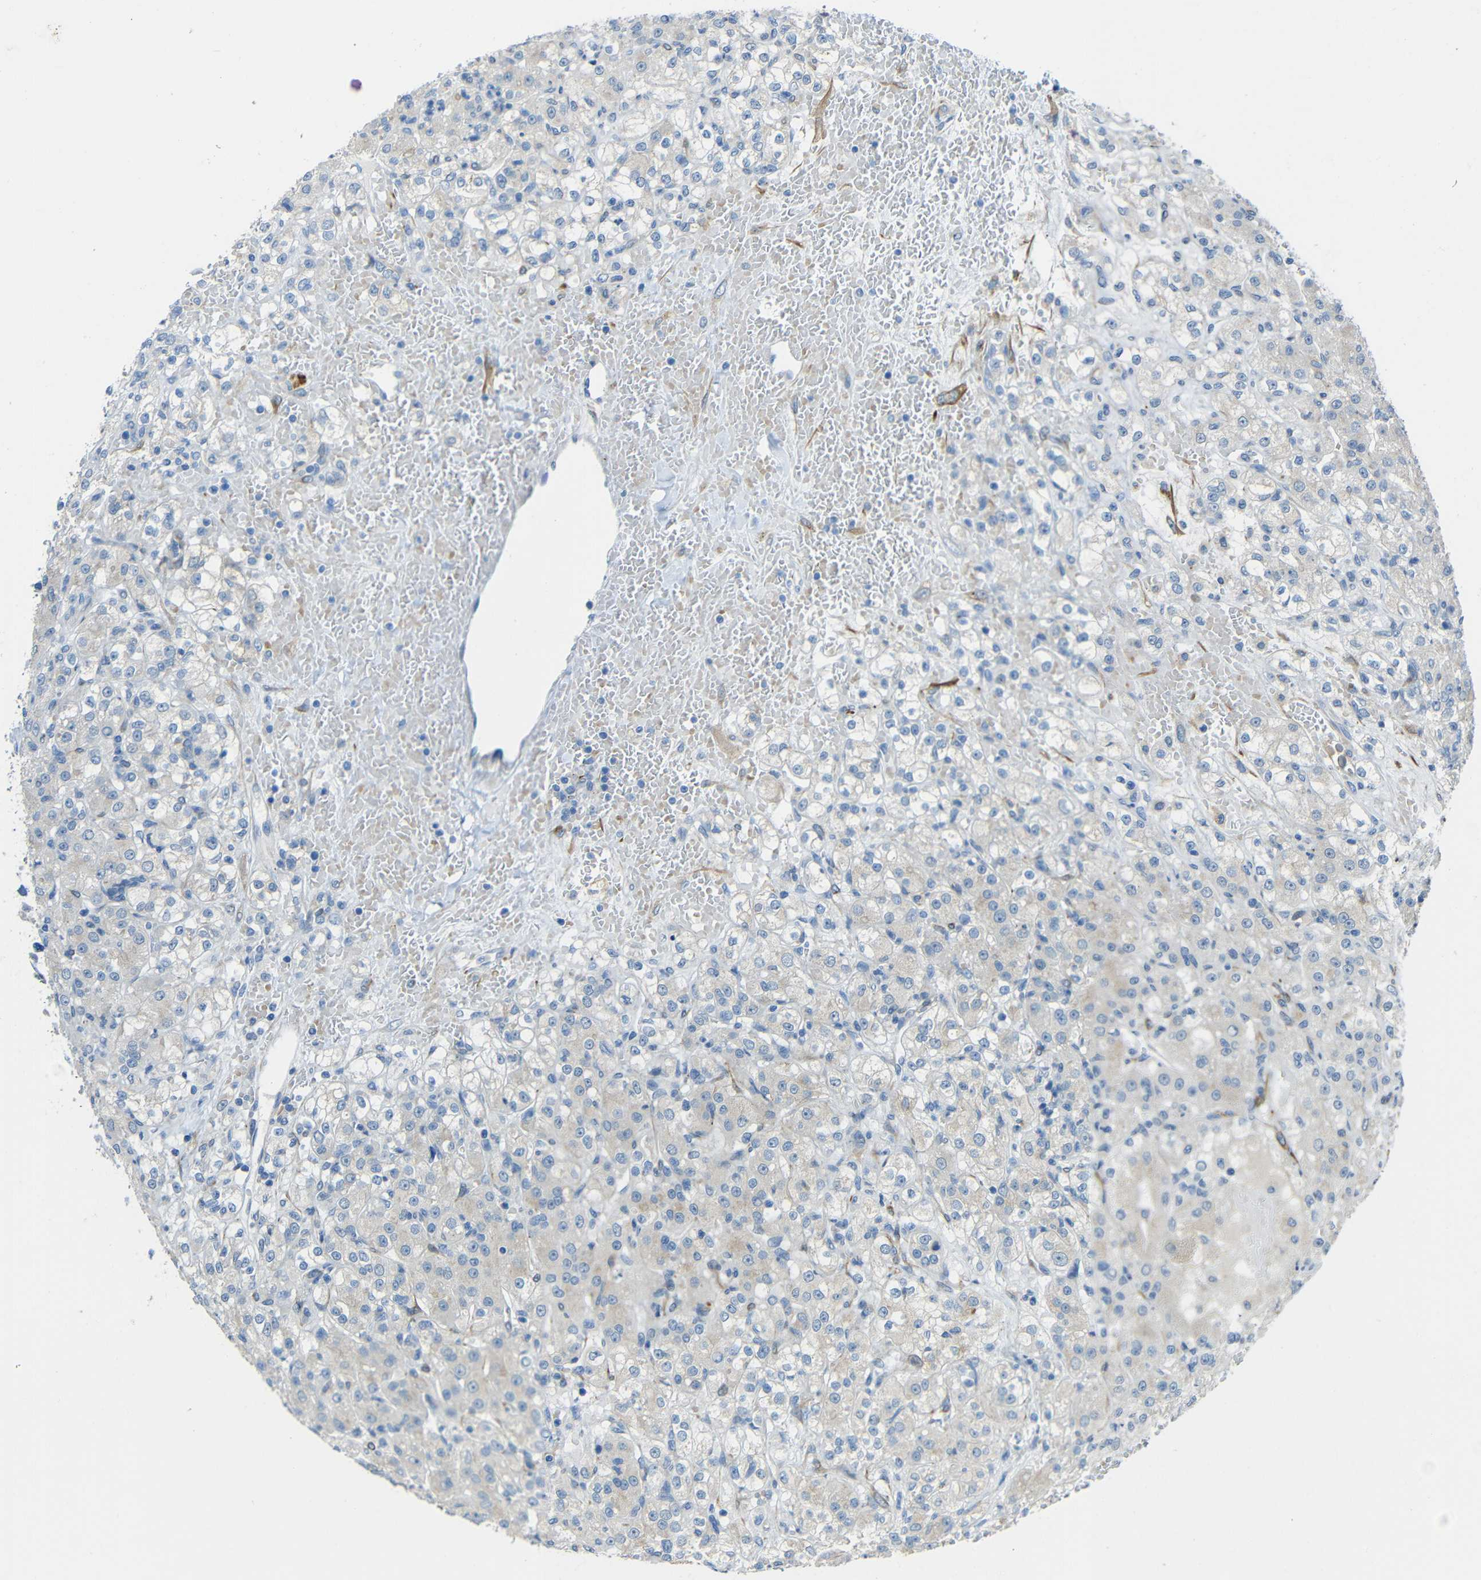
{"staining": {"intensity": "weak", "quantity": "25%-75%", "location": "cytoplasmic/membranous"}, "tissue": "renal cancer", "cell_type": "Tumor cells", "image_type": "cancer", "snomed": [{"axis": "morphology", "description": "Normal tissue, NOS"}, {"axis": "morphology", "description": "Adenocarcinoma, NOS"}, {"axis": "topography", "description": "Kidney"}], "caption": "This image reveals IHC staining of renal adenocarcinoma, with low weak cytoplasmic/membranous expression in about 25%-75% of tumor cells.", "gene": "DCLK1", "patient": {"sex": "male", "age": 61}}